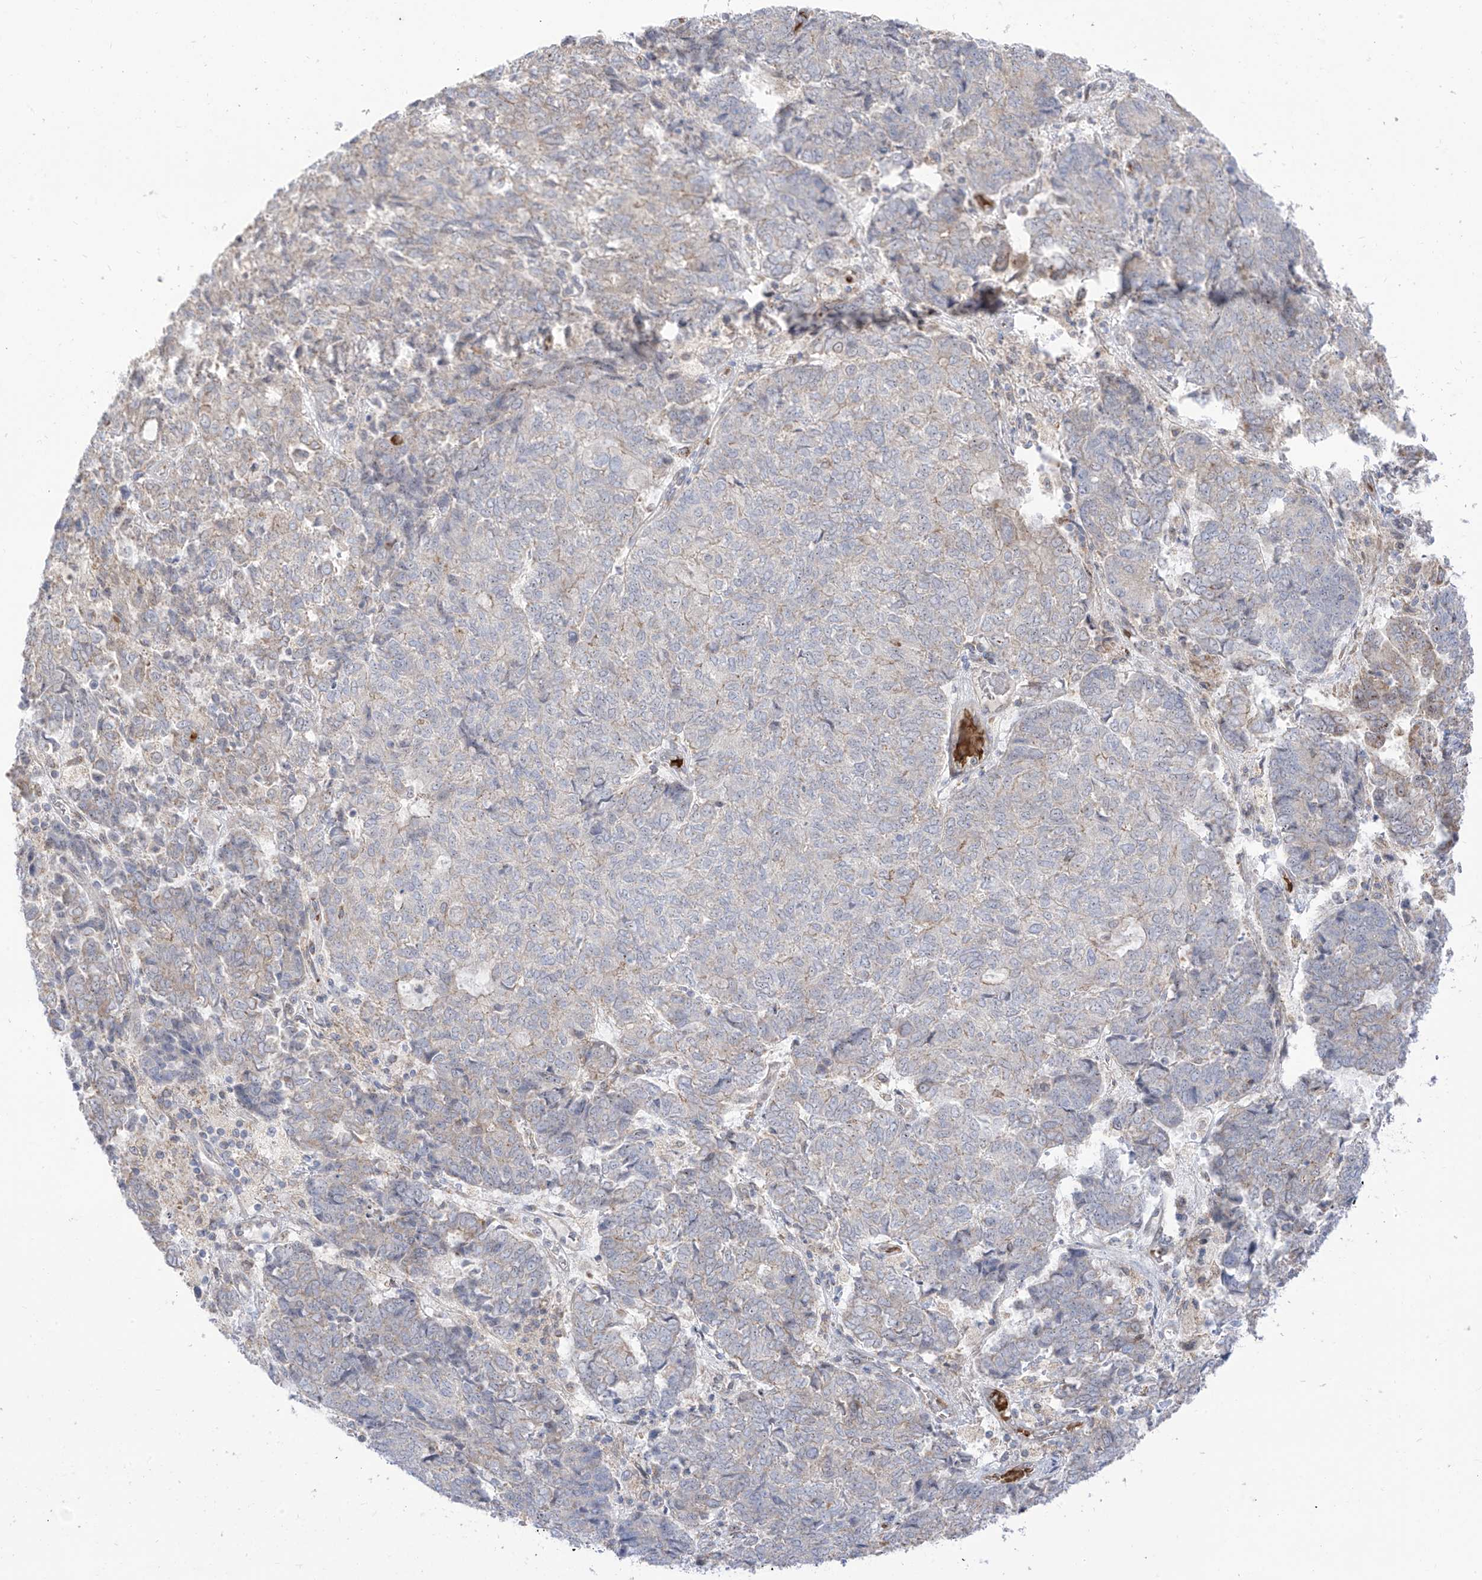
{"staining": {"intensity": "negative", "quantity": "none", "location": "none"}, "tissue": "endometrial cancer", "cell_type": "Tumor cells", "image_type": "cancer", "snomed": [{"axis": "morphology", "description": "Adenocarcinoma, NOS"}, {"axis": "topography", "description": "Endometrium"}], "caption": "Immunohistochemical staining of endometrial cancer (adenocarcinoma) exhibits no significant expression in tumor cells.", "gene": "ARHGEF40", "patient": {"sex": "female", "age": 80}}